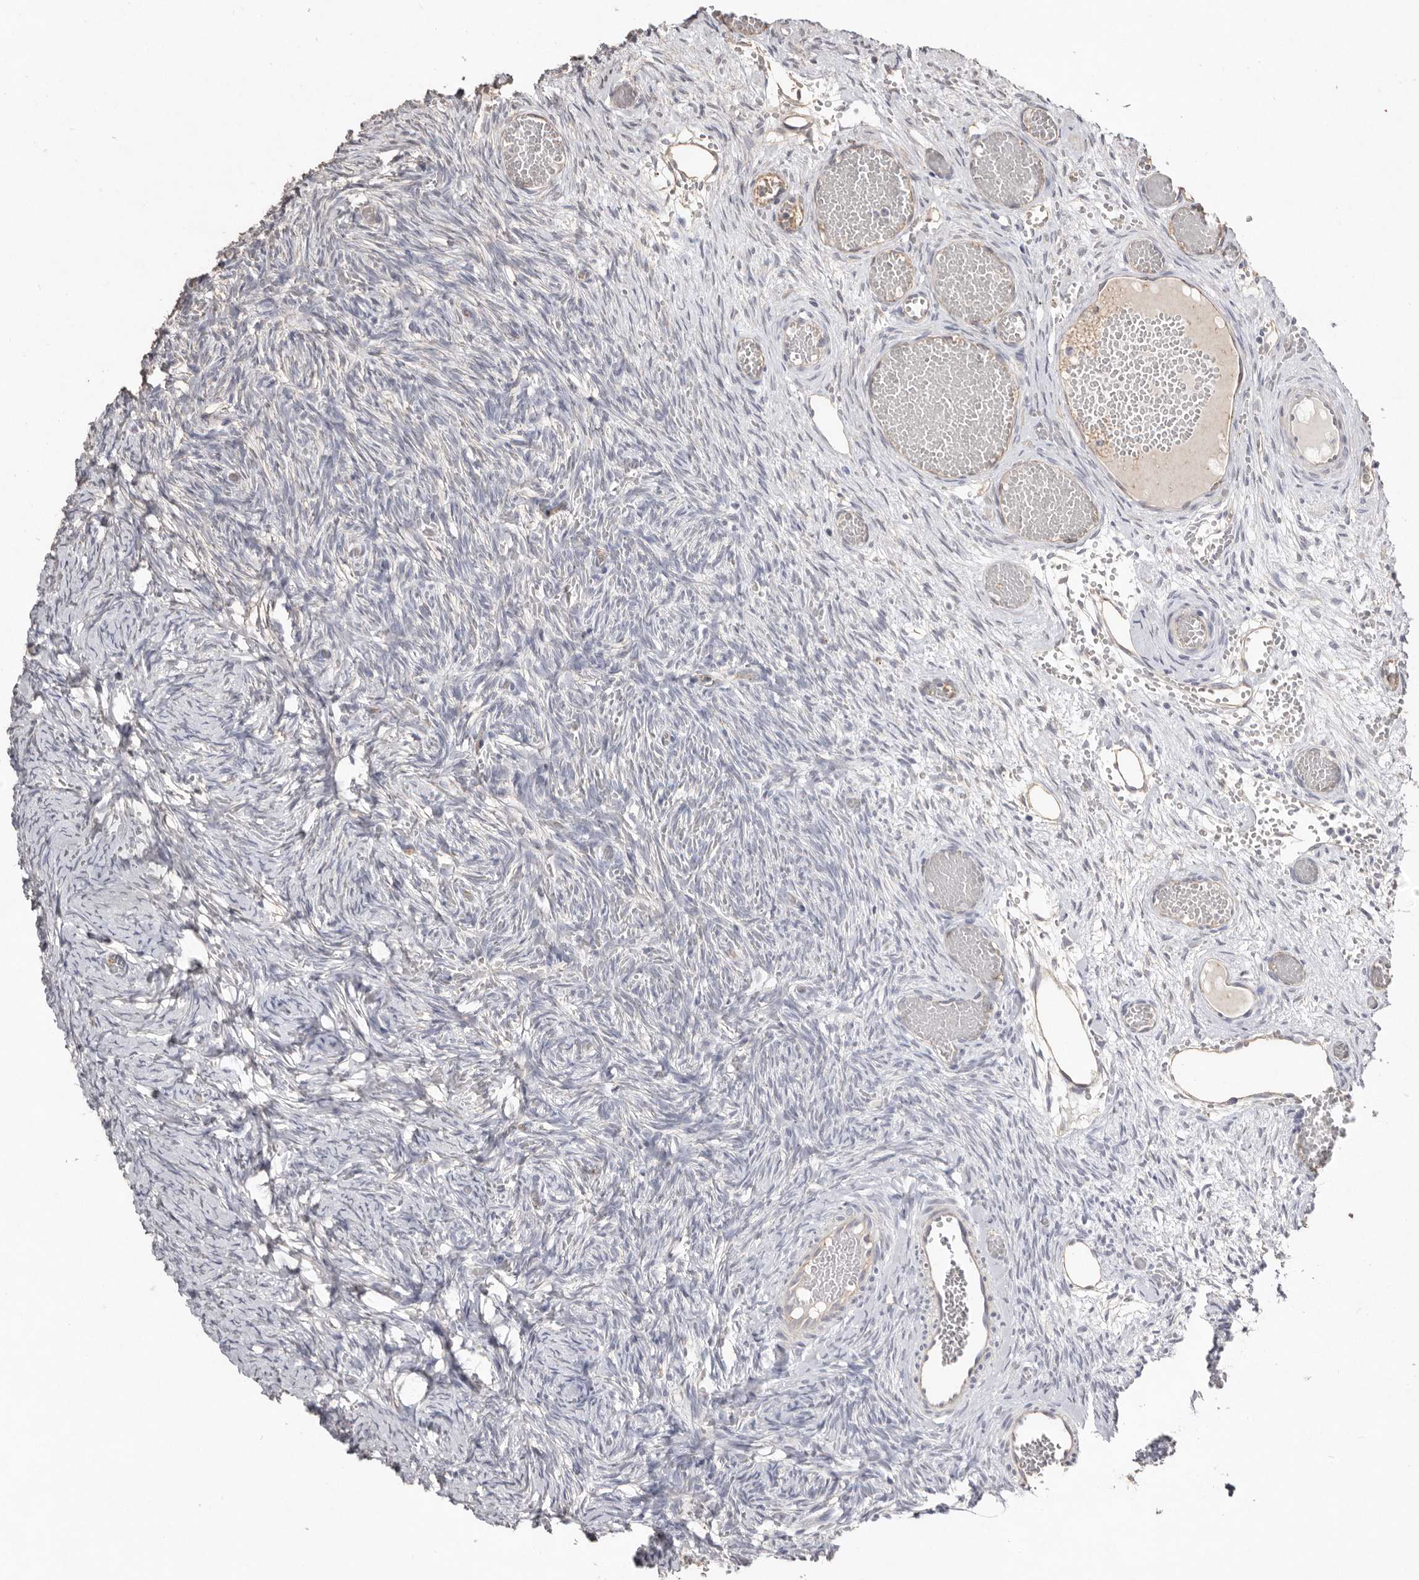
{"staining": {"intensity": "negative", "quantity": "none", "location": "none"}, "tissue": "ovary", "cell_type": "Follicle cells", "image_type": "normal", "snomed": [{"axis": "morphology", "description": "Adenocarcinoma, NOS"}, {"axis": "topography", "description": "Endometrium"}], "caption": "Ovary stained for a protein using immunohistochemistry (IHC) reveals no positivity follicle cells.", "gene": "ZYG11B", "patient": {"sex": "female", "age": 32}}